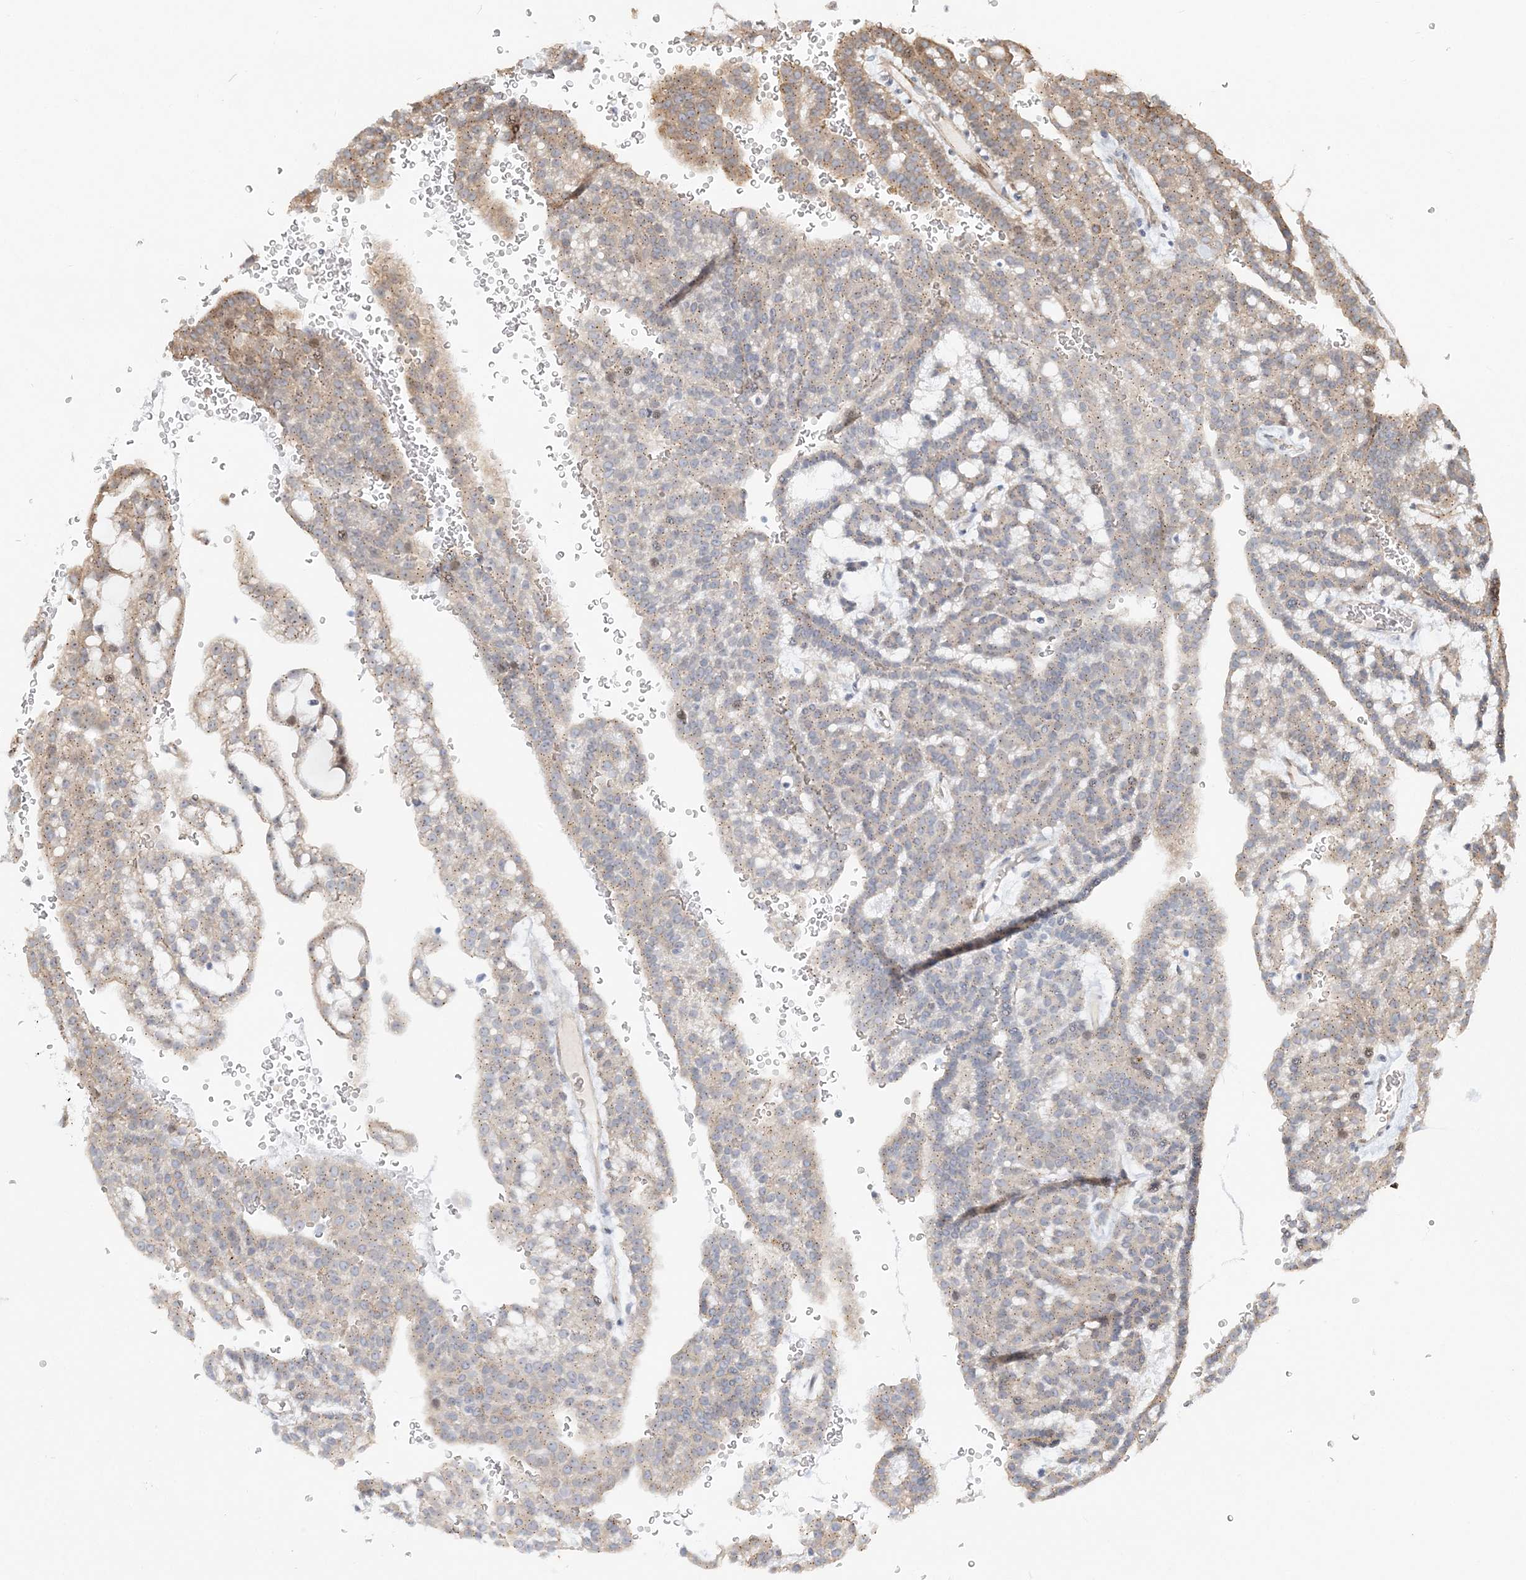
{"staining": {"intensity": "moderate", "quantity": "<25%", "location": "cytoplasmic/membranous"}, "tissue": "renal cancer", "cell_type": "Tumor cells", "image_type": "cancer", "snomed": [{"axis": "morphology", "description": "Adenocarcinoma, NOS"}, {"axis": "topography", "description": "Kidney"}], "caption": "Adenocarcinoma (renal) tissue displays moderate cytoplasmic/membranous positivity in approximately <25% of tumor cells (DAB = brown stain, brightfield microscopy at high magnification).", "gene": "CXXC5", "patient": {"sex": "male", "age": 63}}